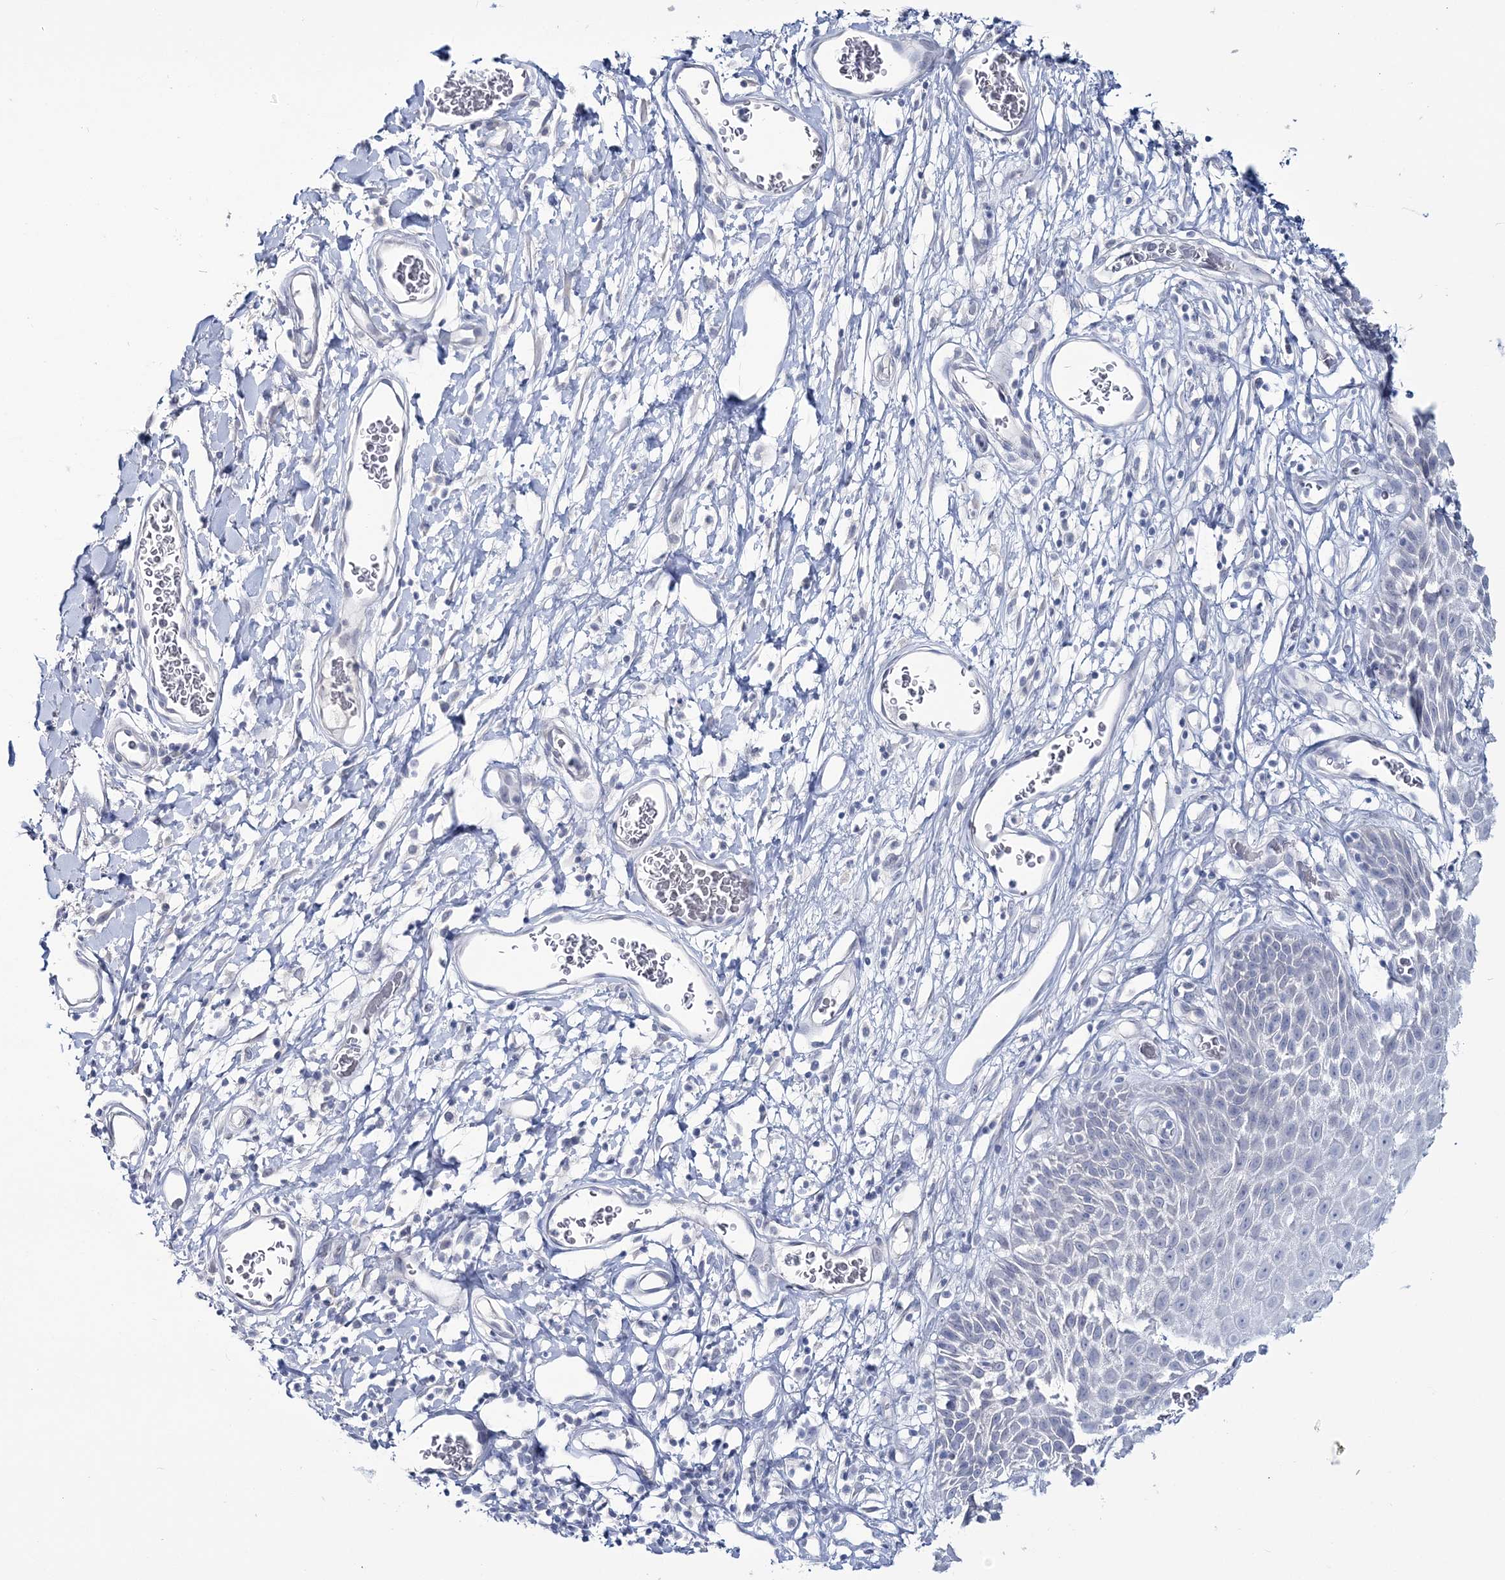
{"staining": {"intensity": "moderate", "quantity": "<25%", "location": "cytoplasmic/membranous"}, "tissue": "skin", "cell_type": "Epidermal cells", "image_type": "normal", "snomed": [{"axis": "morphology", "description": "Normal tissue, NOS"}, {"axis": "topography", "description": "Vulva"}], "caption": "IHC histopathology image of unremarkable skin: human skin stained using IHC shows low levels of moderate protein expression localized specifically in the cytoplasmic/membranous of epidermal cells, appearing as a cytoplasmic/membranous brown color.", "gene": "CYP3A4", "patient": {"sex": "female", "age": 68}}